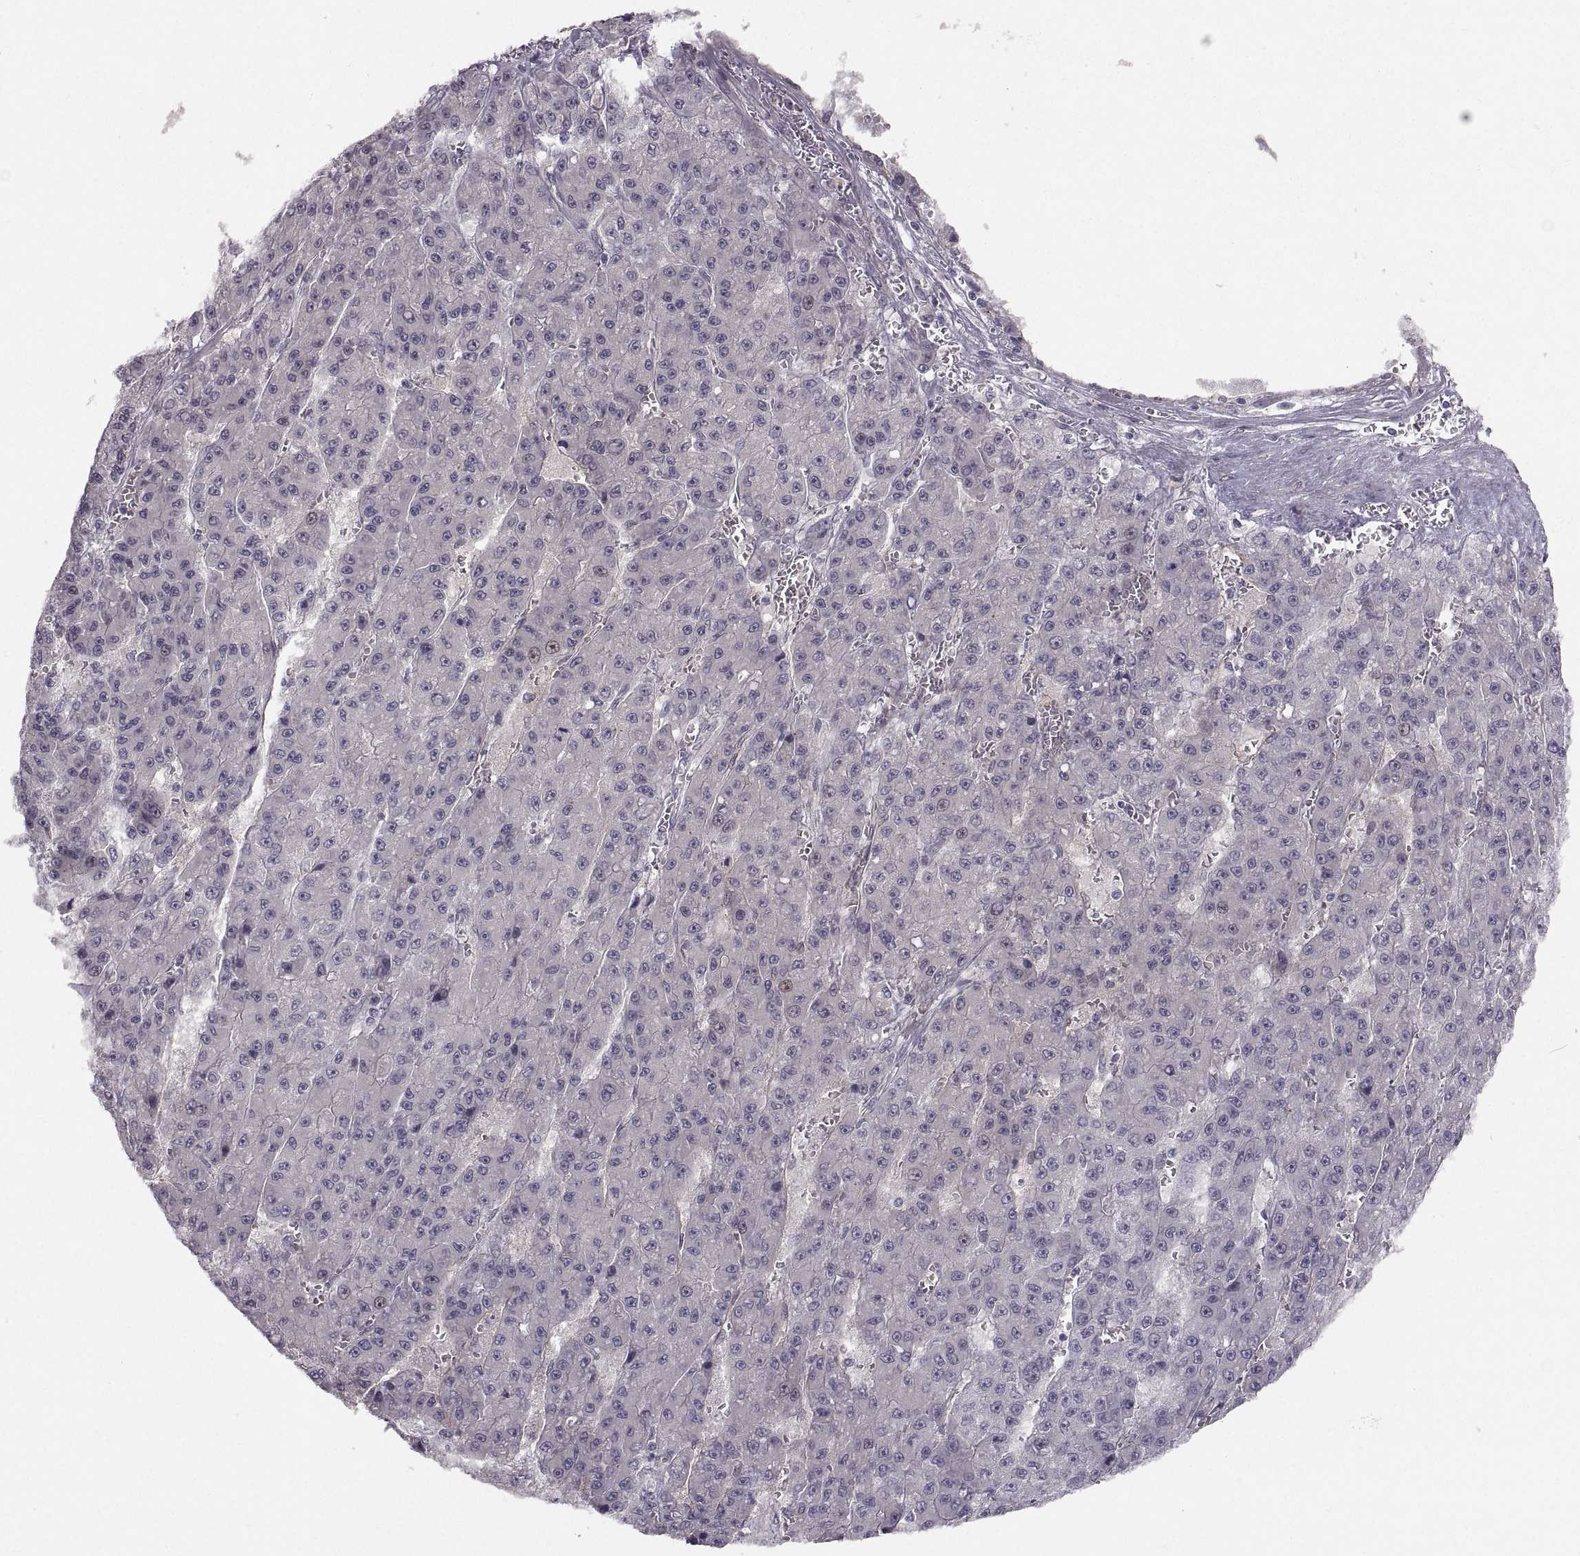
{"staining": {"intensity": "negative", "quantity": "none", "location": "none"}, "tissue": "liver cancer", "cell_type": "Tumor cells", "image_type": "cancer", "snomed": [{"axis": "morphology", "description": "Carcinoma, Hepatocellular, NOS"}, {"axis": "topography", "description": "Liver"}], "caption": "Human liver hepatocellular carcinoma stained for a protein using IHC reveals no staining in tumor cells.", "gene": "PGM5", "patient": {"sex": "male", "age": 70}}